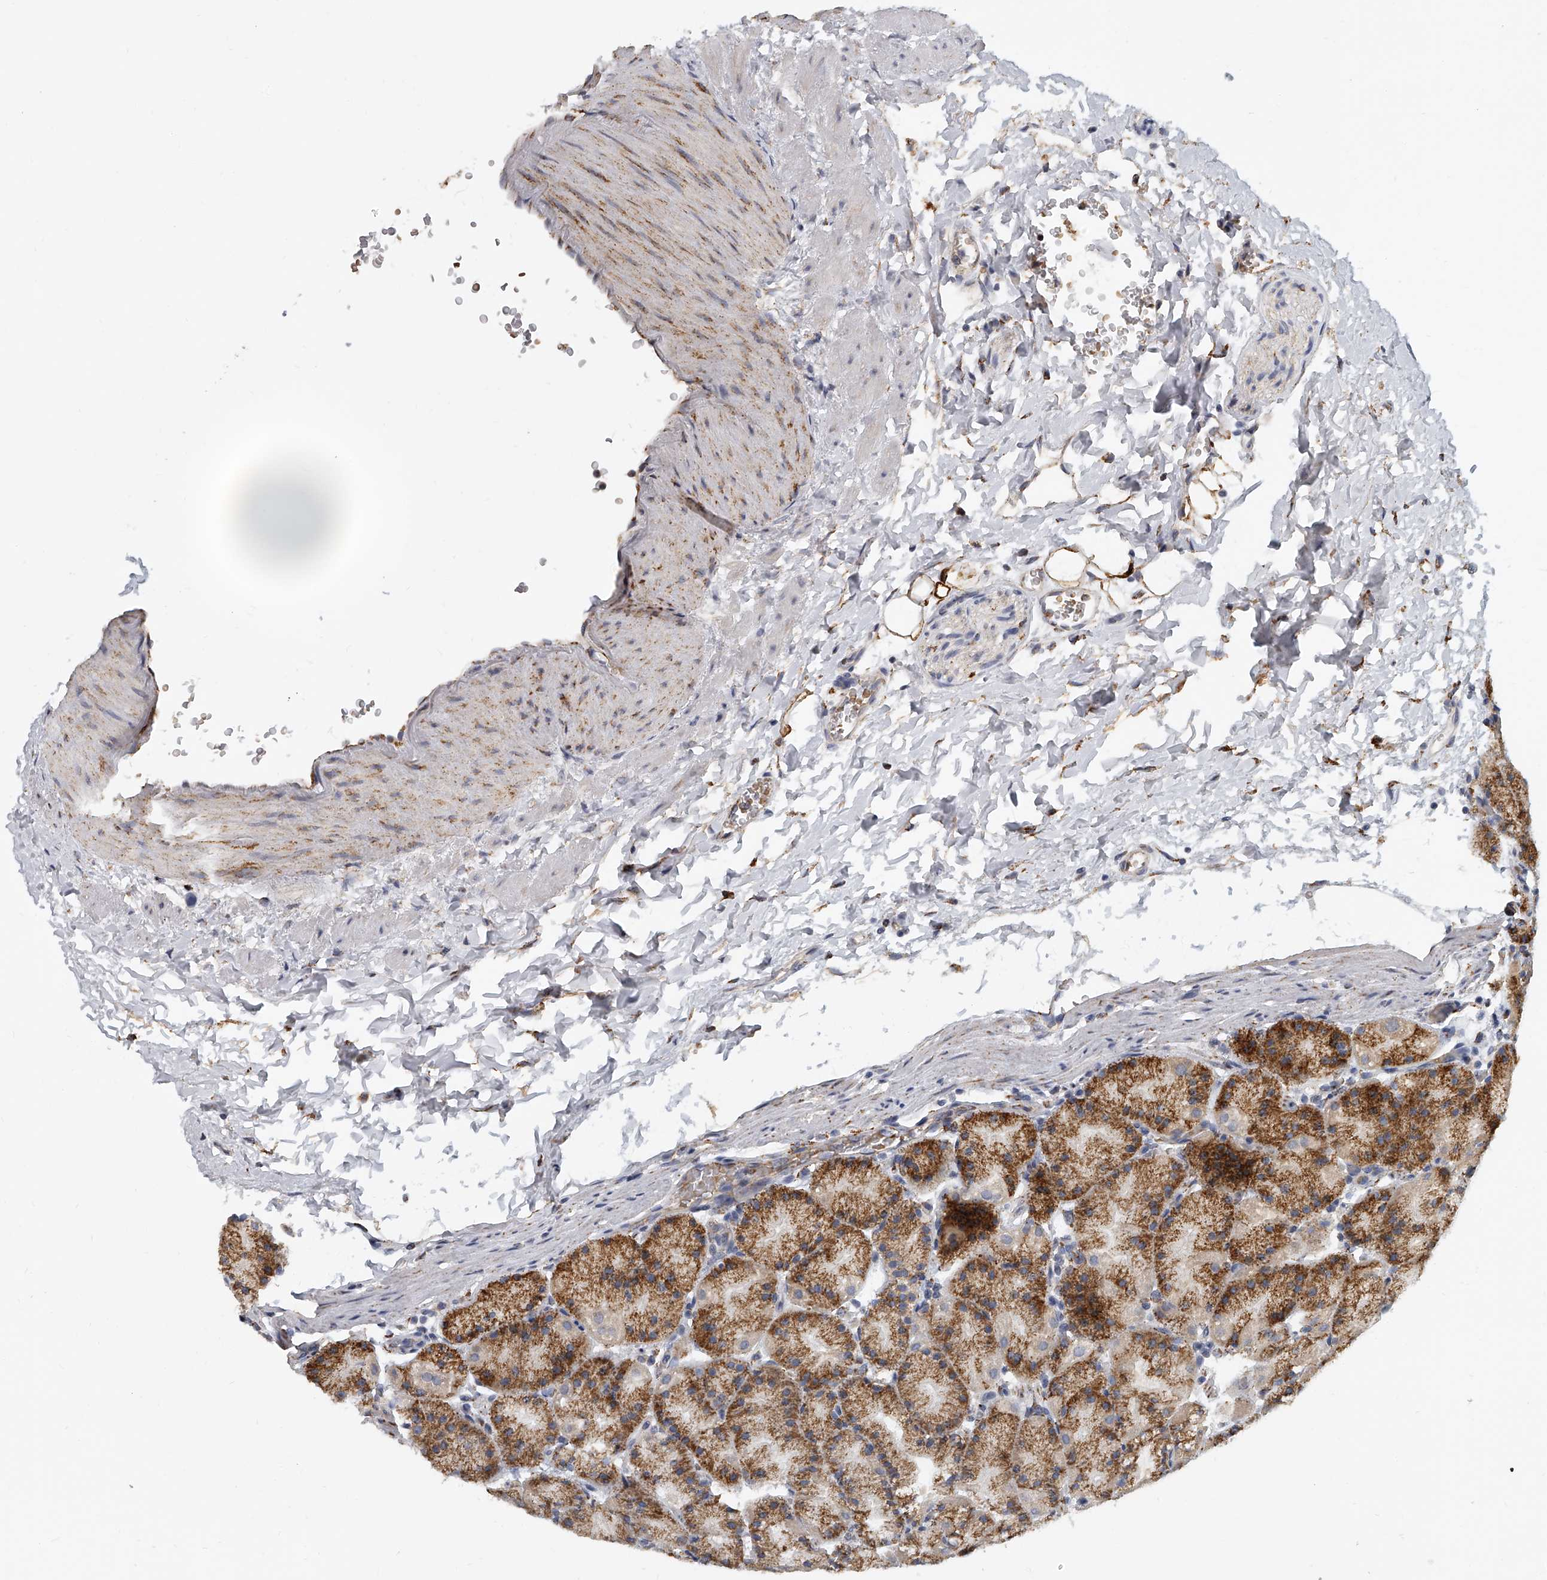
{"staining": {"intensity": "strong", "quantity": "25%-75%", "location": "cytoplasmic/membranous"}, "tissue": "stomach", "cell_type": "Glandular cells", "image_type": "normal", "snomed": [{"axis": "morphology", "description": "Normal tissue, NOS"}, {"axis": "topography", "description": "Stomach, upper"}, {"axis": "topography", "description": "Stomach"}], "caption": "There is high levels of strong cytoplasmic/membranous staining in glandular cells of unremarkable stomach, as demonstrated by immunohistochemical staining (brown color).", "gene": "KLHL7", "patient": {"sex": "male", "age": 48}}